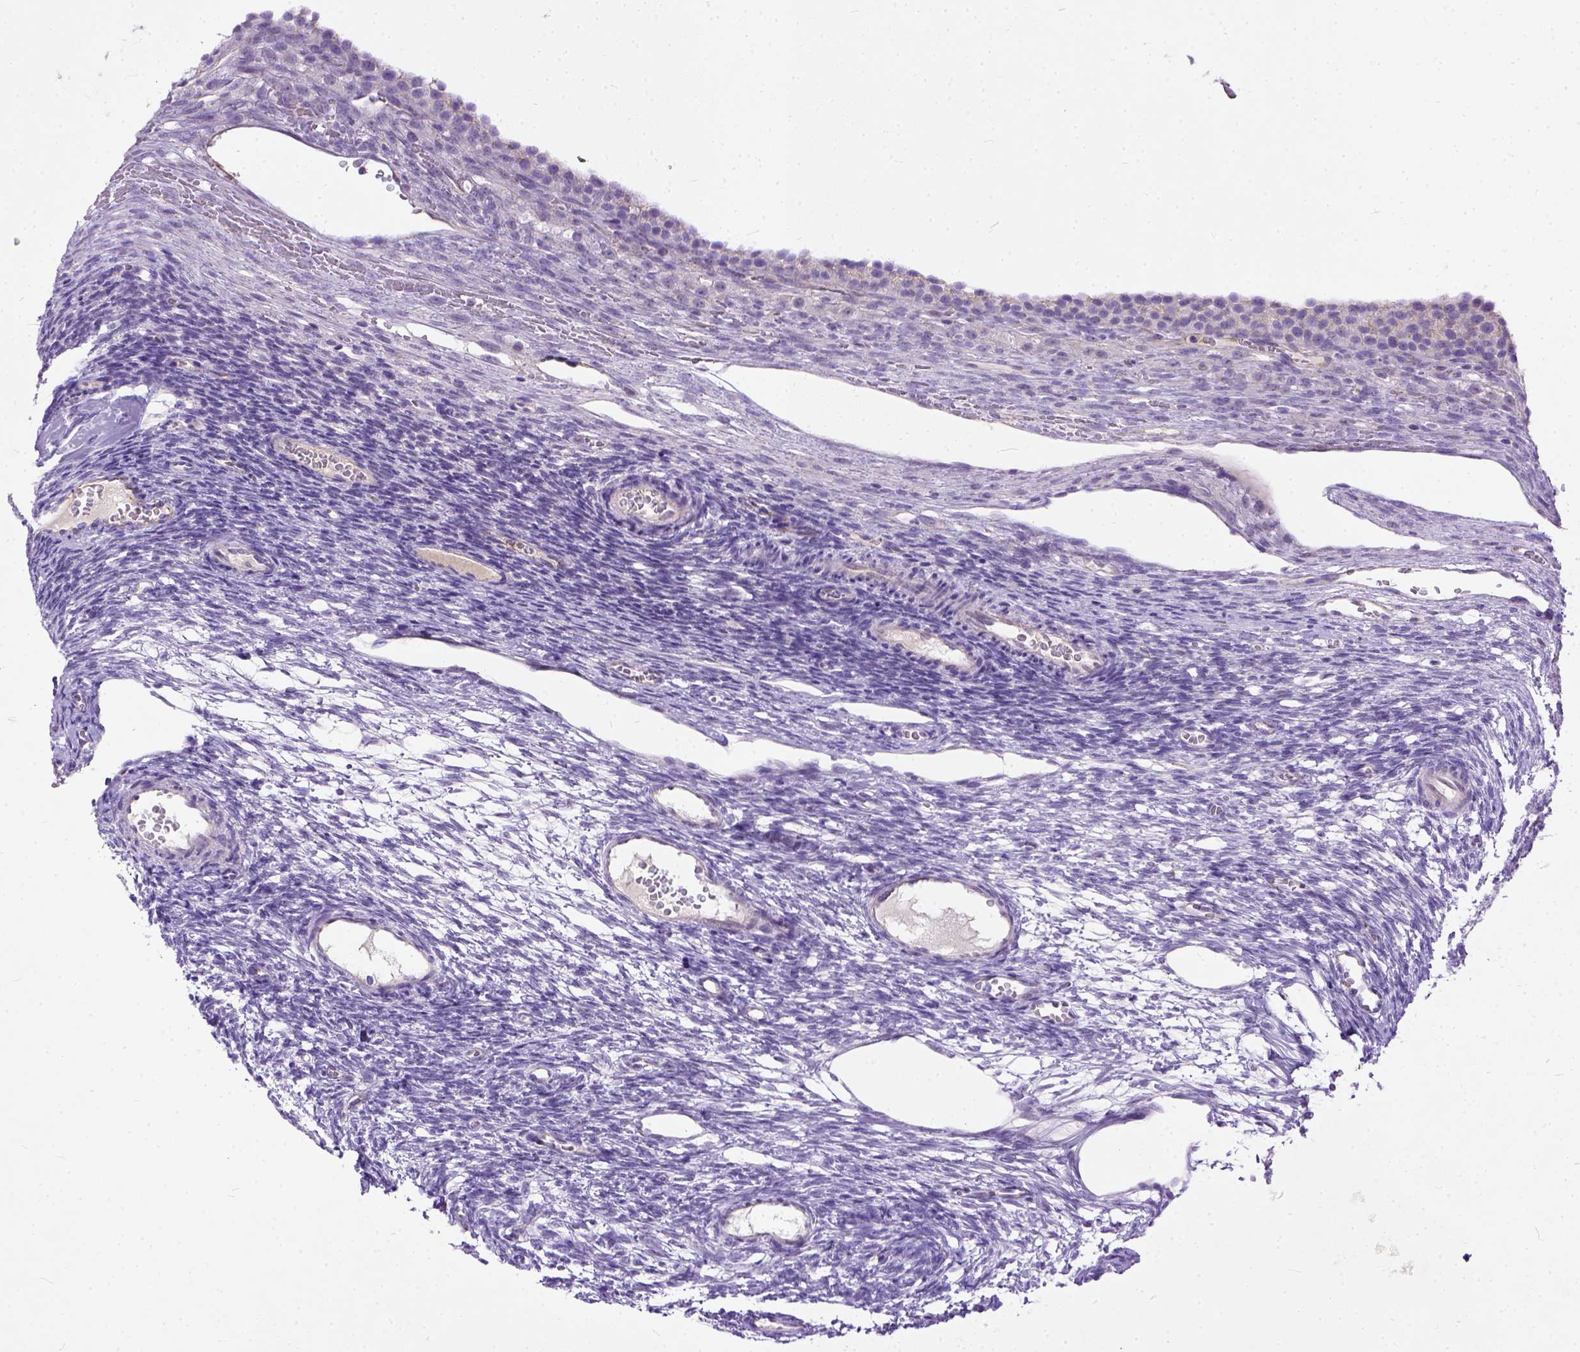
{"staining": {"intensity": "negative", "quantity": "none", "location": "none"}, "tissue": "ovary", "cell_type": "Follicle cells", "image_type": "normal", "snomed": [{"axis": "morphology", "description": "Normal tissue, NOS"}, {"axis": "topography", "description": "Ovary"}], "caption": "High power microscopy image of an immunohistochemistry photomicrograph of unremarkable ovary, revealing no significant expression in follicle cells.", "gene": "ADGRF1", "patient": {"sex": "female", "age": 34}}